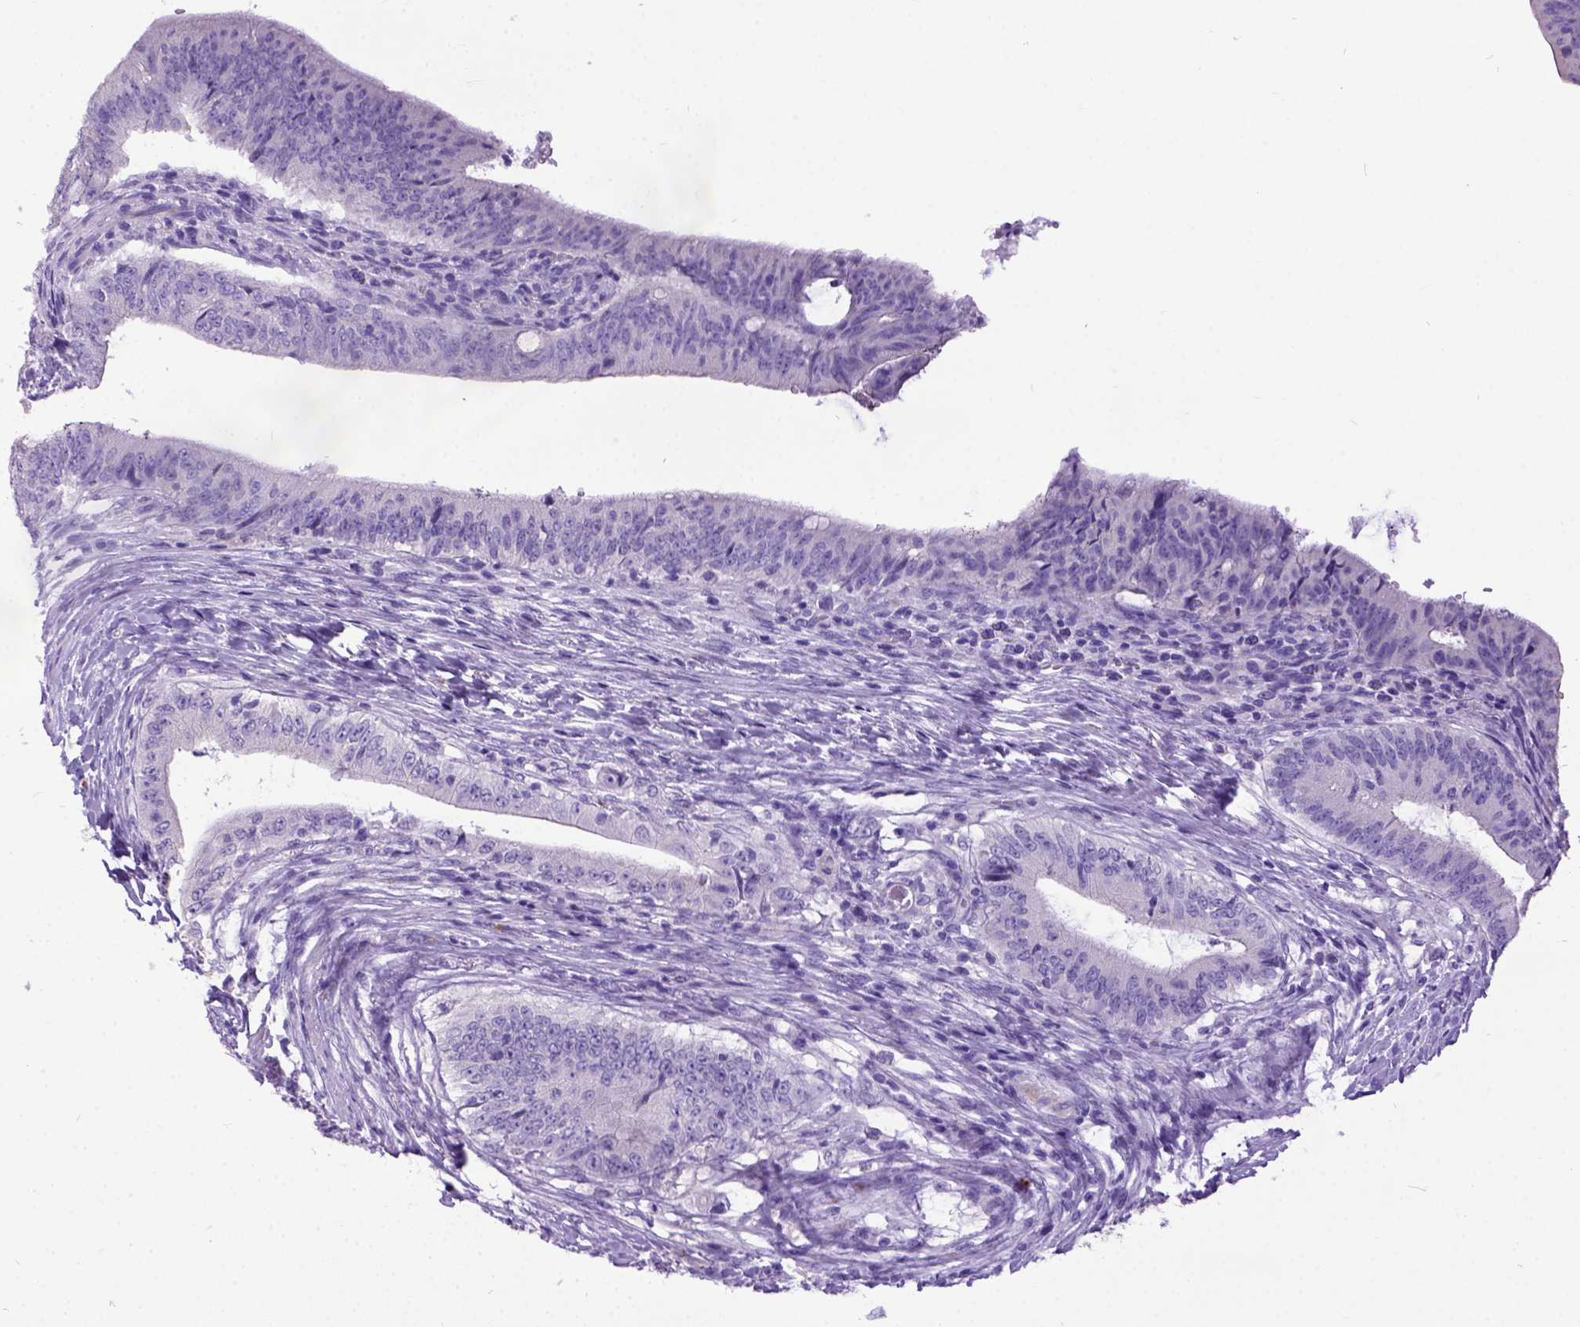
{"staining": {"intensity": "negative", "quantity": "none", "location": "none"}, "tissue": "colorectal cancer", "cell_type": "Tumor cells", "image_type": "cancer", "snomed": [{"axis": "morphology", "description": "Adenocarcinoma, NOS"}, {"axis": "topography", "description": "Colon"}], "caption": "Tumor cells show no significant protein positivity in colorectal cancer. (IHC, brightfield microscopy, high magnification).", "gene": "IGF2", "patient": {"sex": "female", "age": 43}}